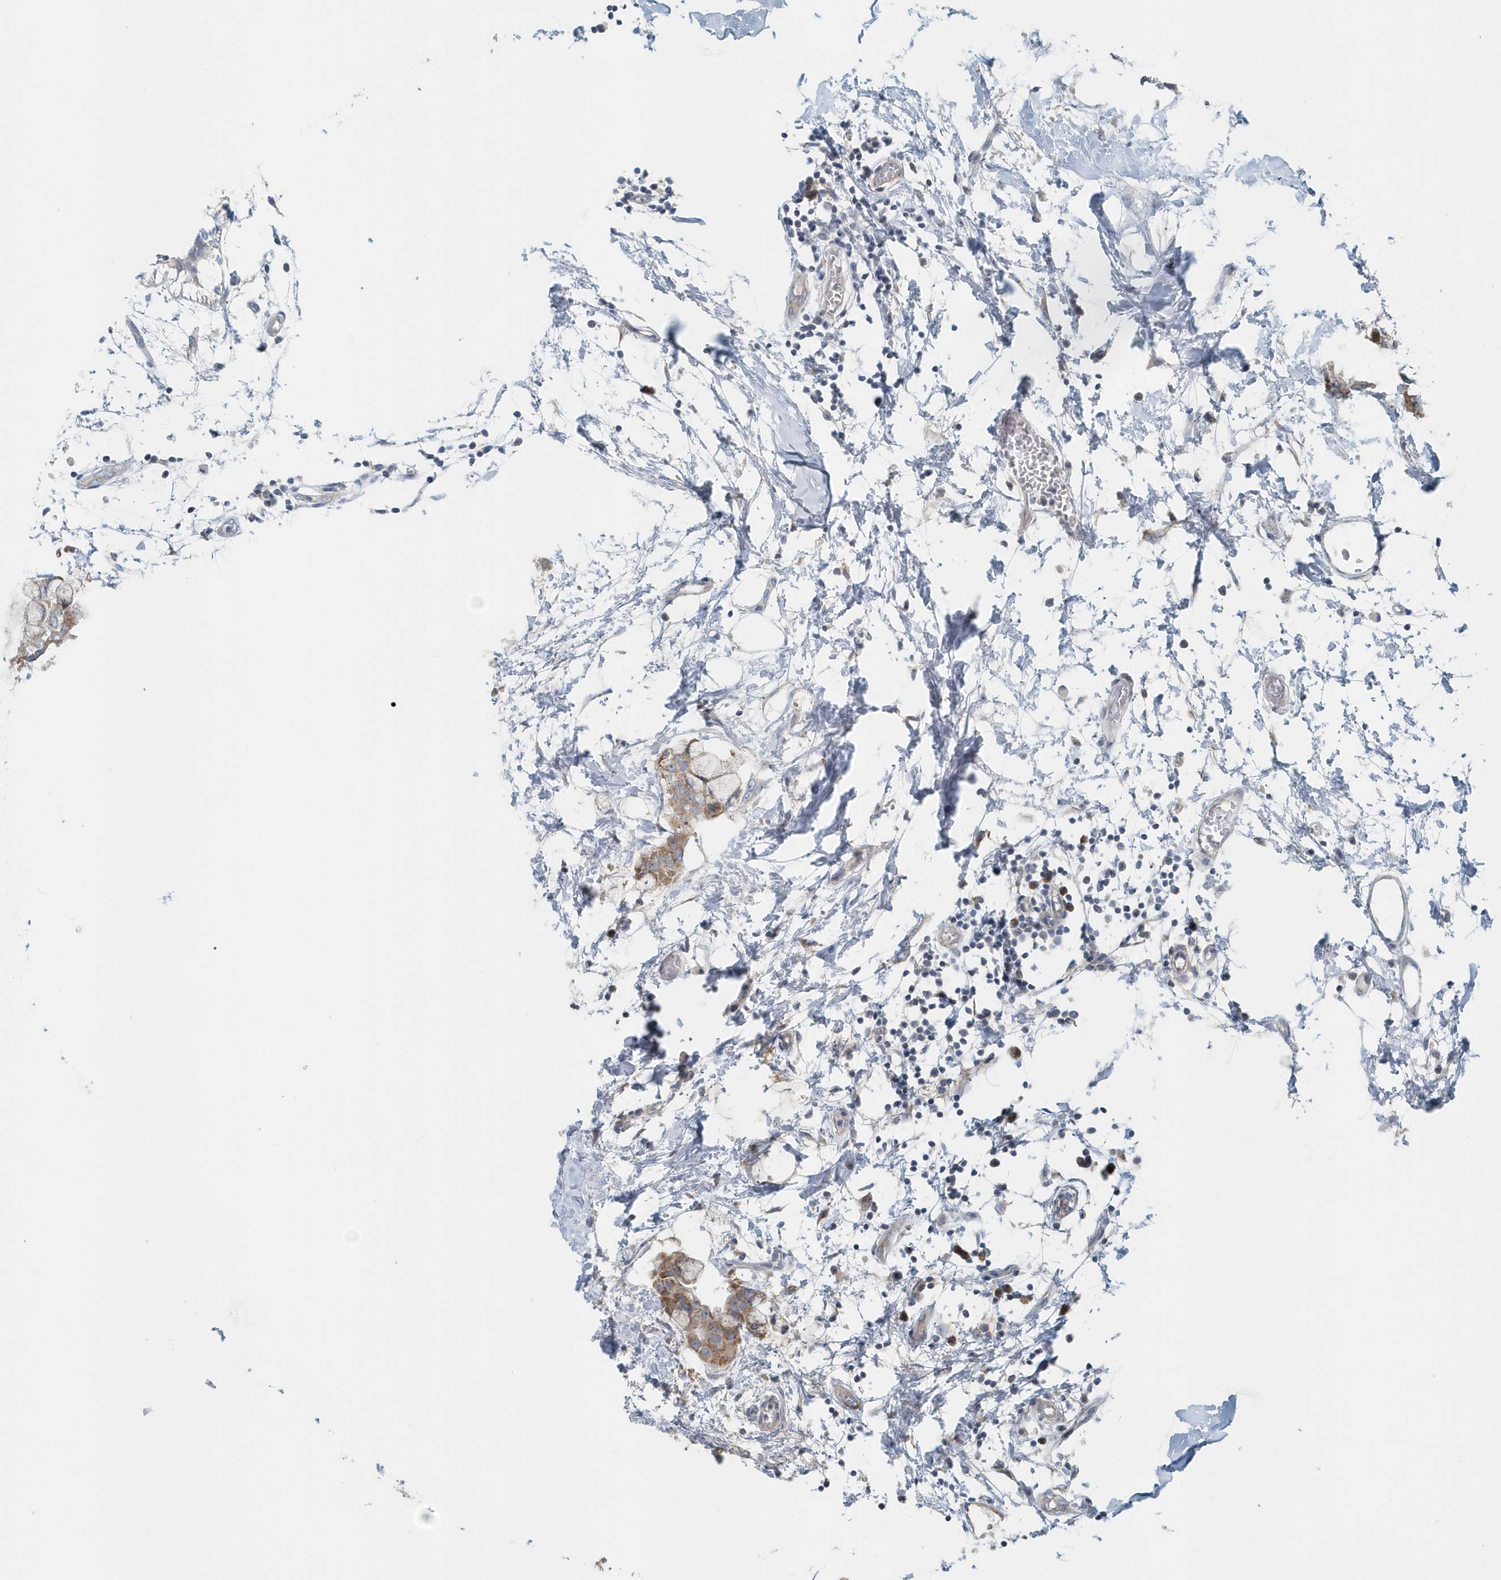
{"staining": {"intensity": "moderate", "quantity": ">75%", "location": "cytoplasmic/membranous"}, "tissue": "breast cancer", "cell_type": "Tumor cells", "image_type": "cancer", "snomed": [{"axis": "morphology", "description": "Duct carcinoma"}, {"axis": "topography", "description": "Breast"}], "caption": "Immunohistochemistry (IHC) micrograph of neoplastic tissue: breast cancer stained using immunohistochemistry shows medium levels of moderate protein expression localized specifically in the cytoplasmic/membranous of tumor cells, appearing as a cytoplasmic/membranous brown color.", "gene": "MMUT", "patient": {"sex": "female", "age": 40}}